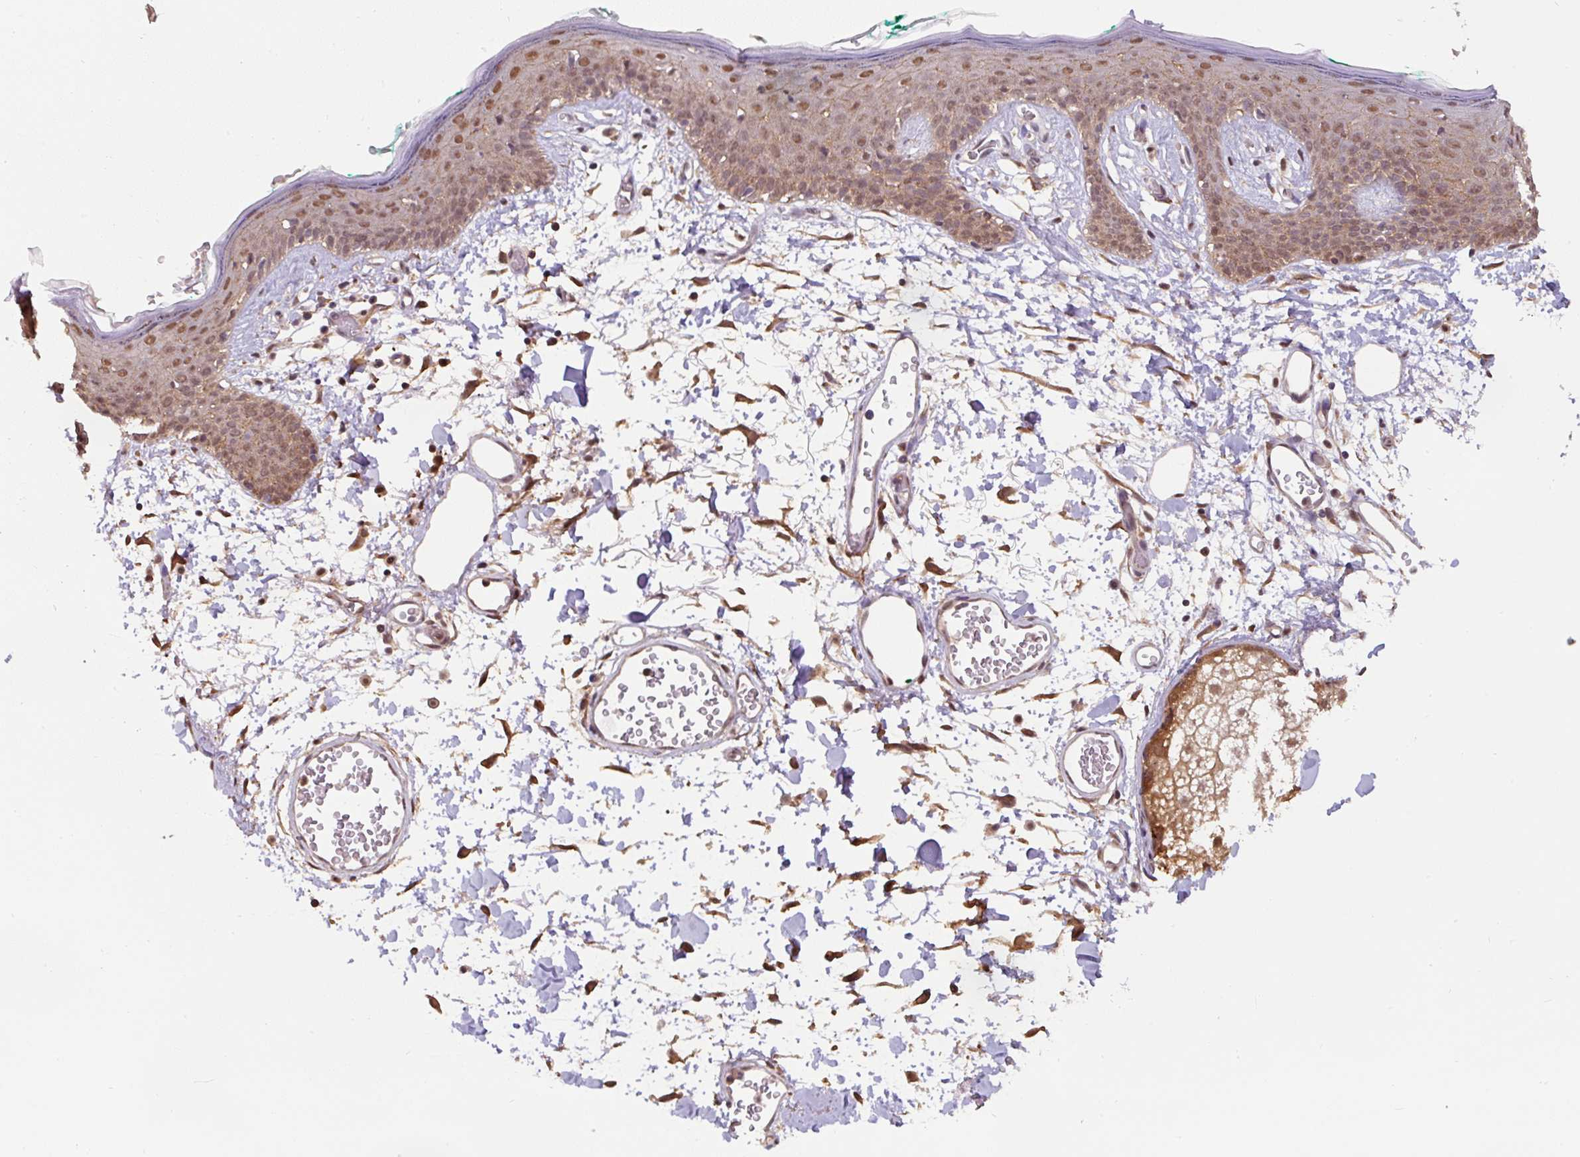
{"staining": {"intensity": "strong", "quantity": ">75%", "location": "cytoplasmic/membranous,nuclear"}, "tissue": "skin", "cell_type": "Fibroblasts", "image_type": "normal", "snomed": [{"axis": "morphology", "description": "Normal tissue, NOS"}, {"axis": "topography", "description": "Skin"}], "caption": "A high amount of strong cytoplasmic/membranous,nuclear positivity is appreciated in approximately >75% of fibroblasts in benign skin.", "gene": "ST13", "patient": {"sex": "male", "age": 79}}